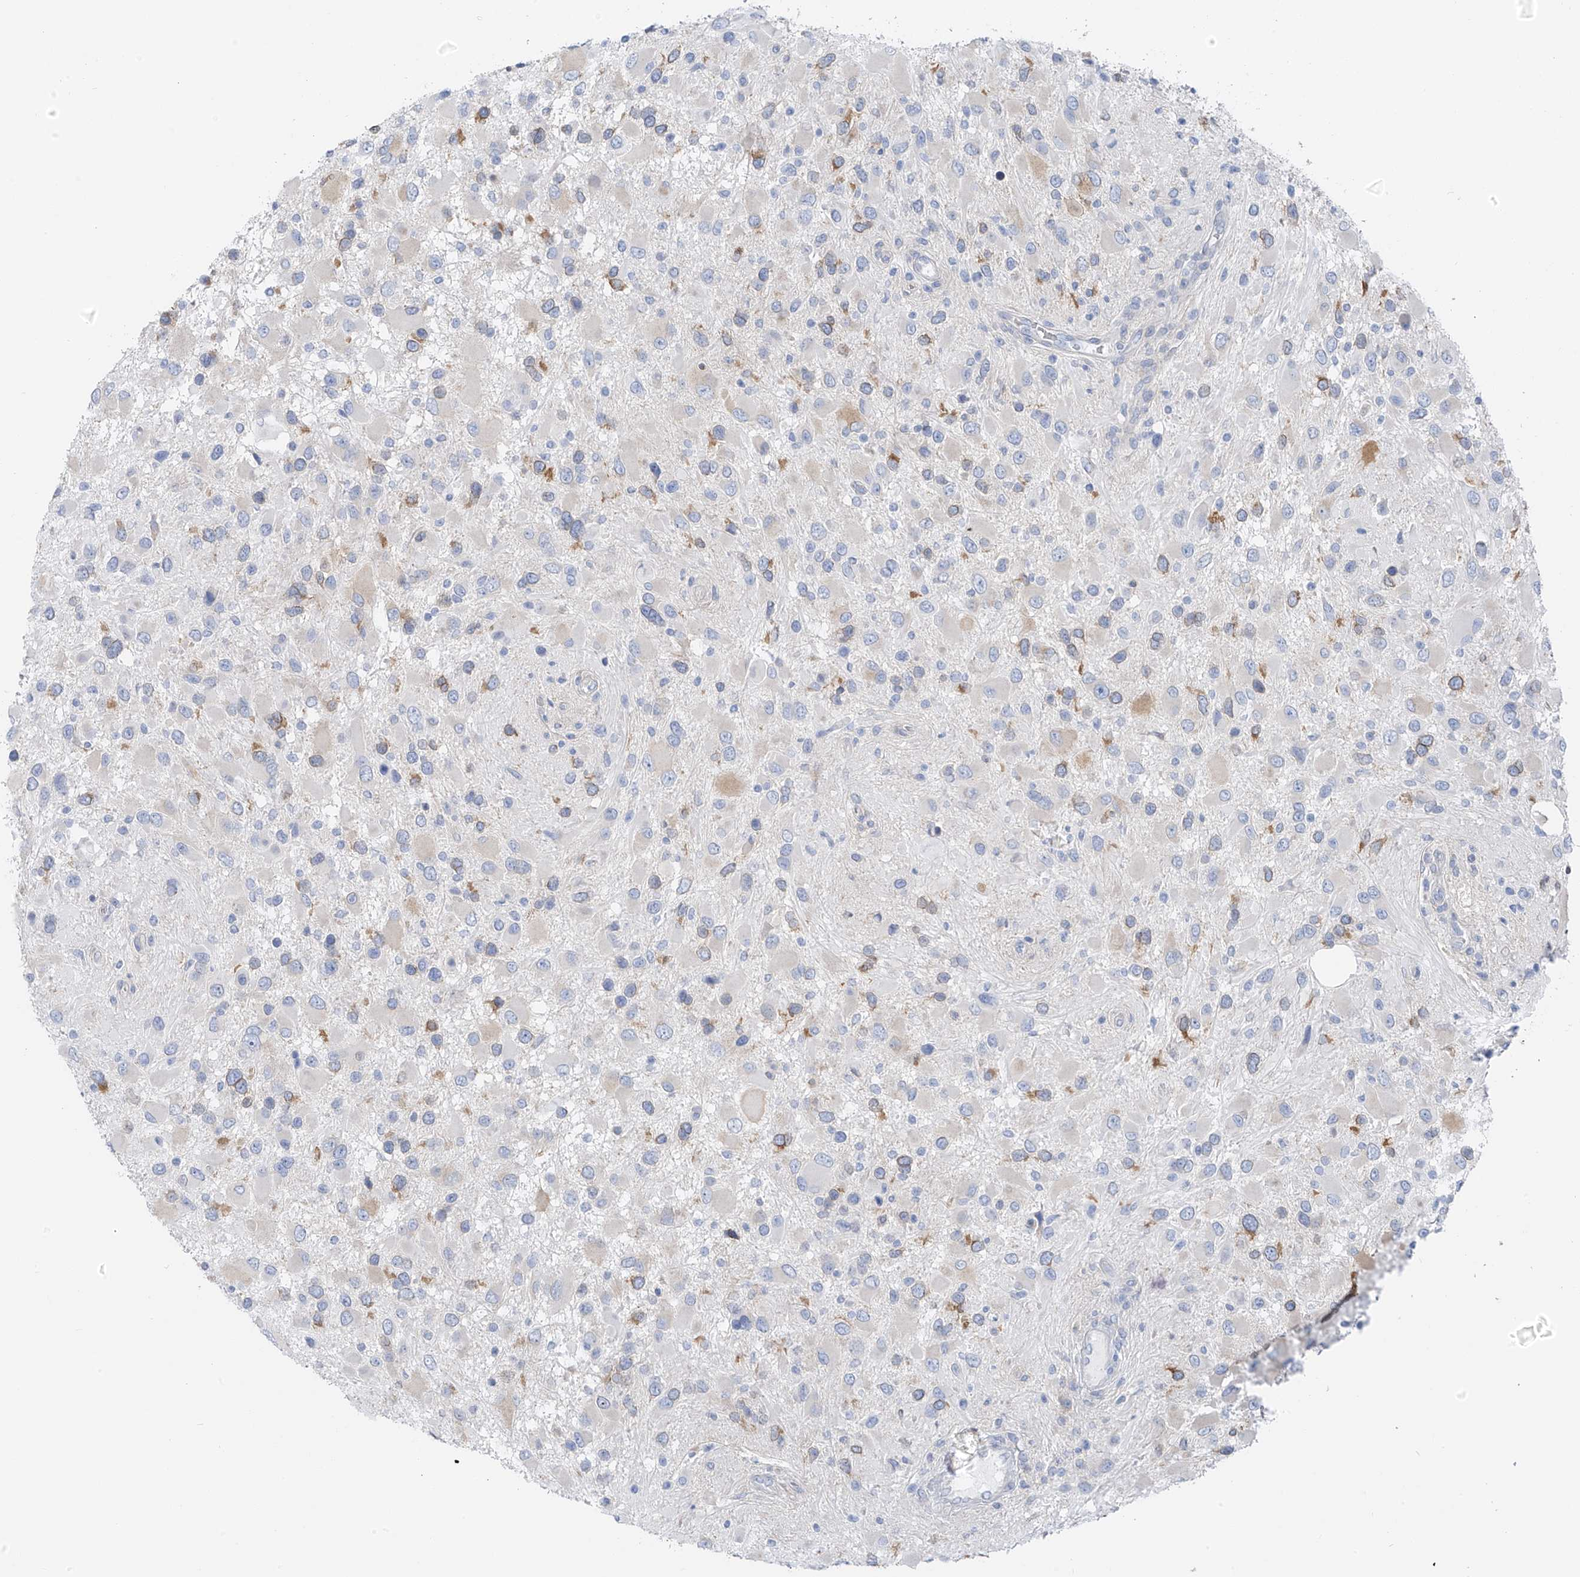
{"staining": {"intensity": "moderate", "quantity": "<25%", "location": "cytoplasmic/membranous"}, "tissue": "glioma", "cell_type": "Tumor cells", "image_type": "cancer", "snomed": [{"axis": "morphology", "description": "Glioma, malignant, High grade"}, {"axis": "topography", "description": "Brain"}], "caption": "Immunohistochemical staining of glioma exhibits moderate cytoplasmic/membranous protein expression in approximately <25% of tumor cells.", "gene": "POMGNT2", "patient": {"sex": "male", "age": 53}}